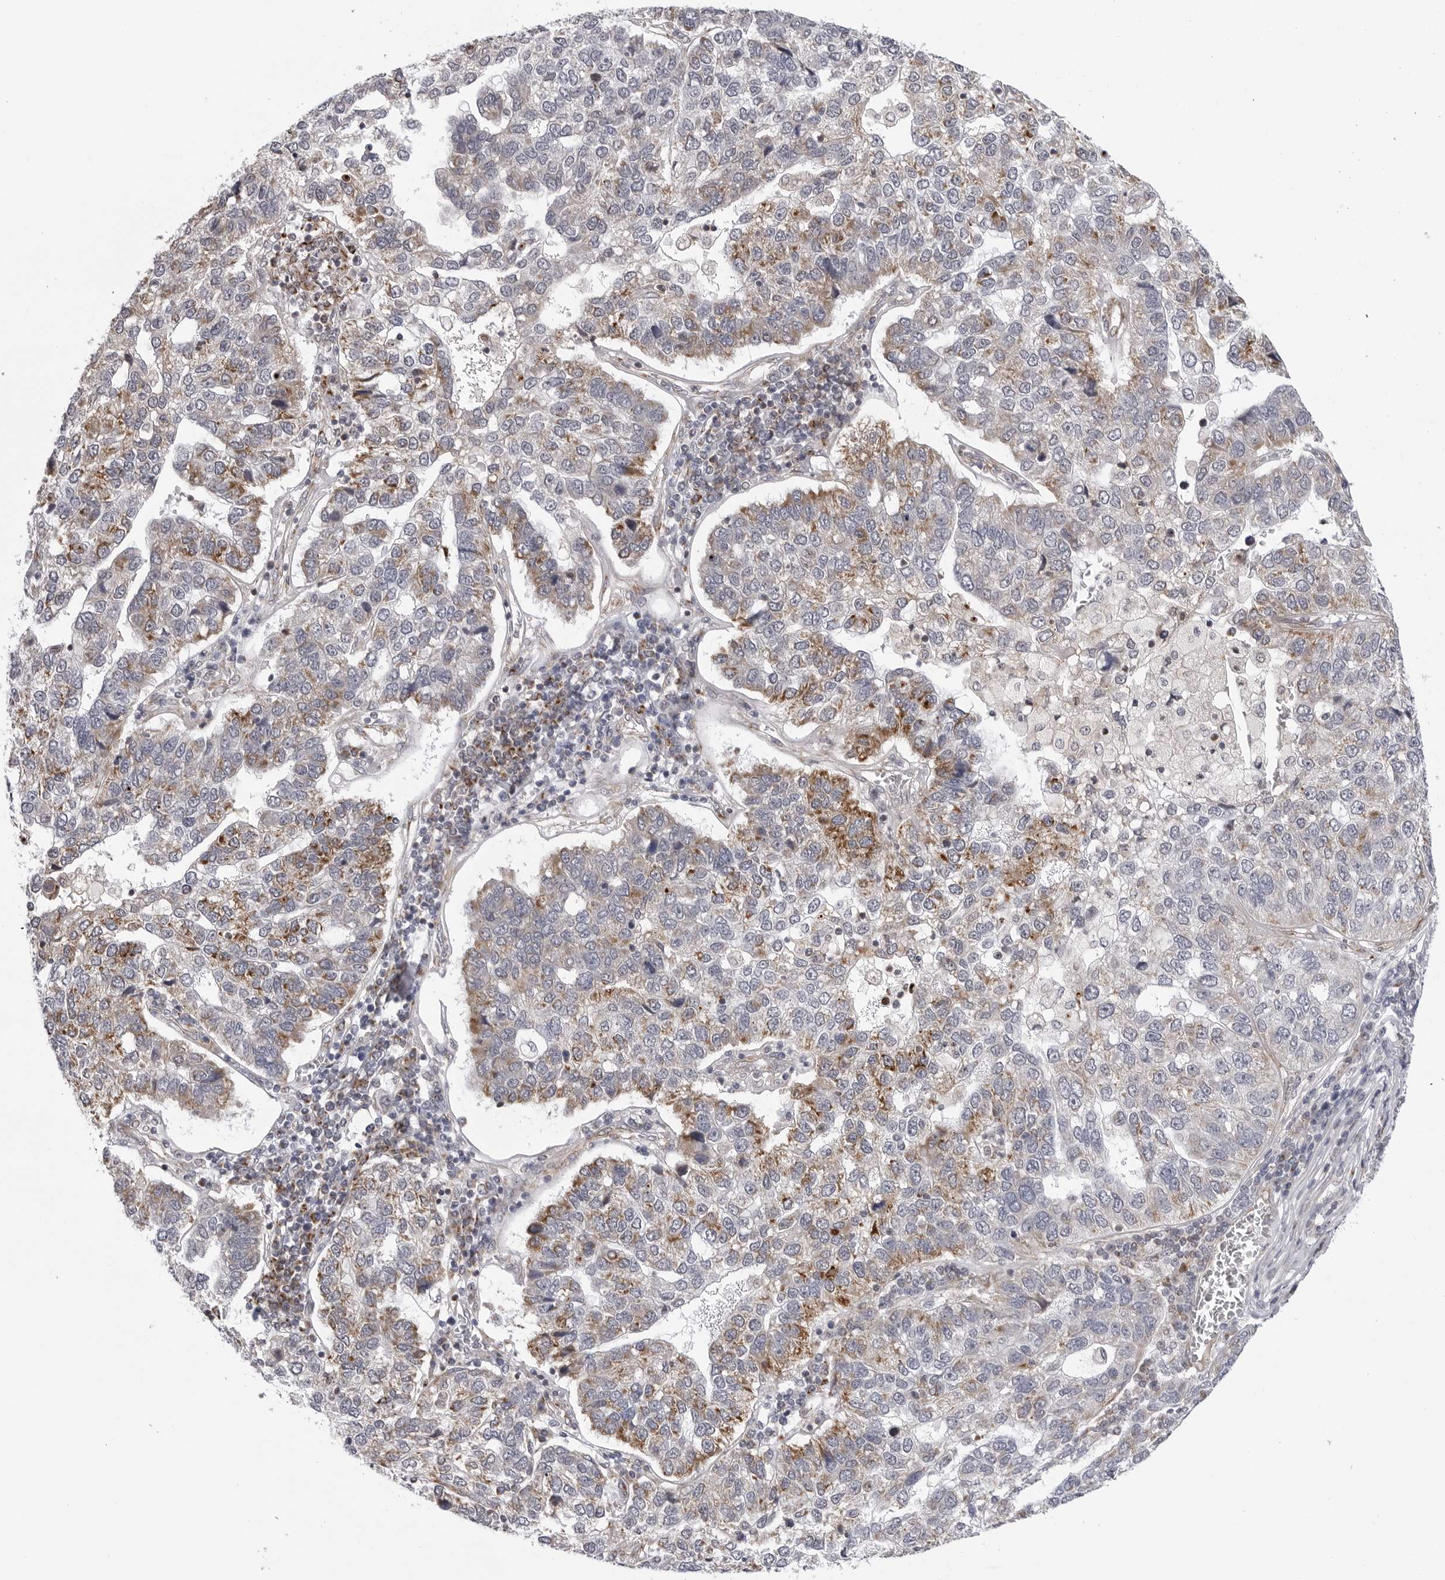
{"staining": {"intensity": "moderate", "quantity": "25%-75%", "location": "cytoplasmic/membranous"}, "tissue": "pancreatic cancer", "cell_type": "Tumor cells", "image_type": "cancer", "snomed": [{"axis": "morphology", "description": "Adenocarcinoma, NOS"}, {"axis": "topography", "description": "Pancreas"}], "caption": "Protein expression by IHC displays moderate cytoplasmic/membranous expression in approximately 25%-75% of tumor cells in pancreatic adenocarcinoma. Ihc stains the protein of interest in brown and the nuclei are stained blue.", "gene": "CDK20", "patient": {"sex": "female", "age": 61}}